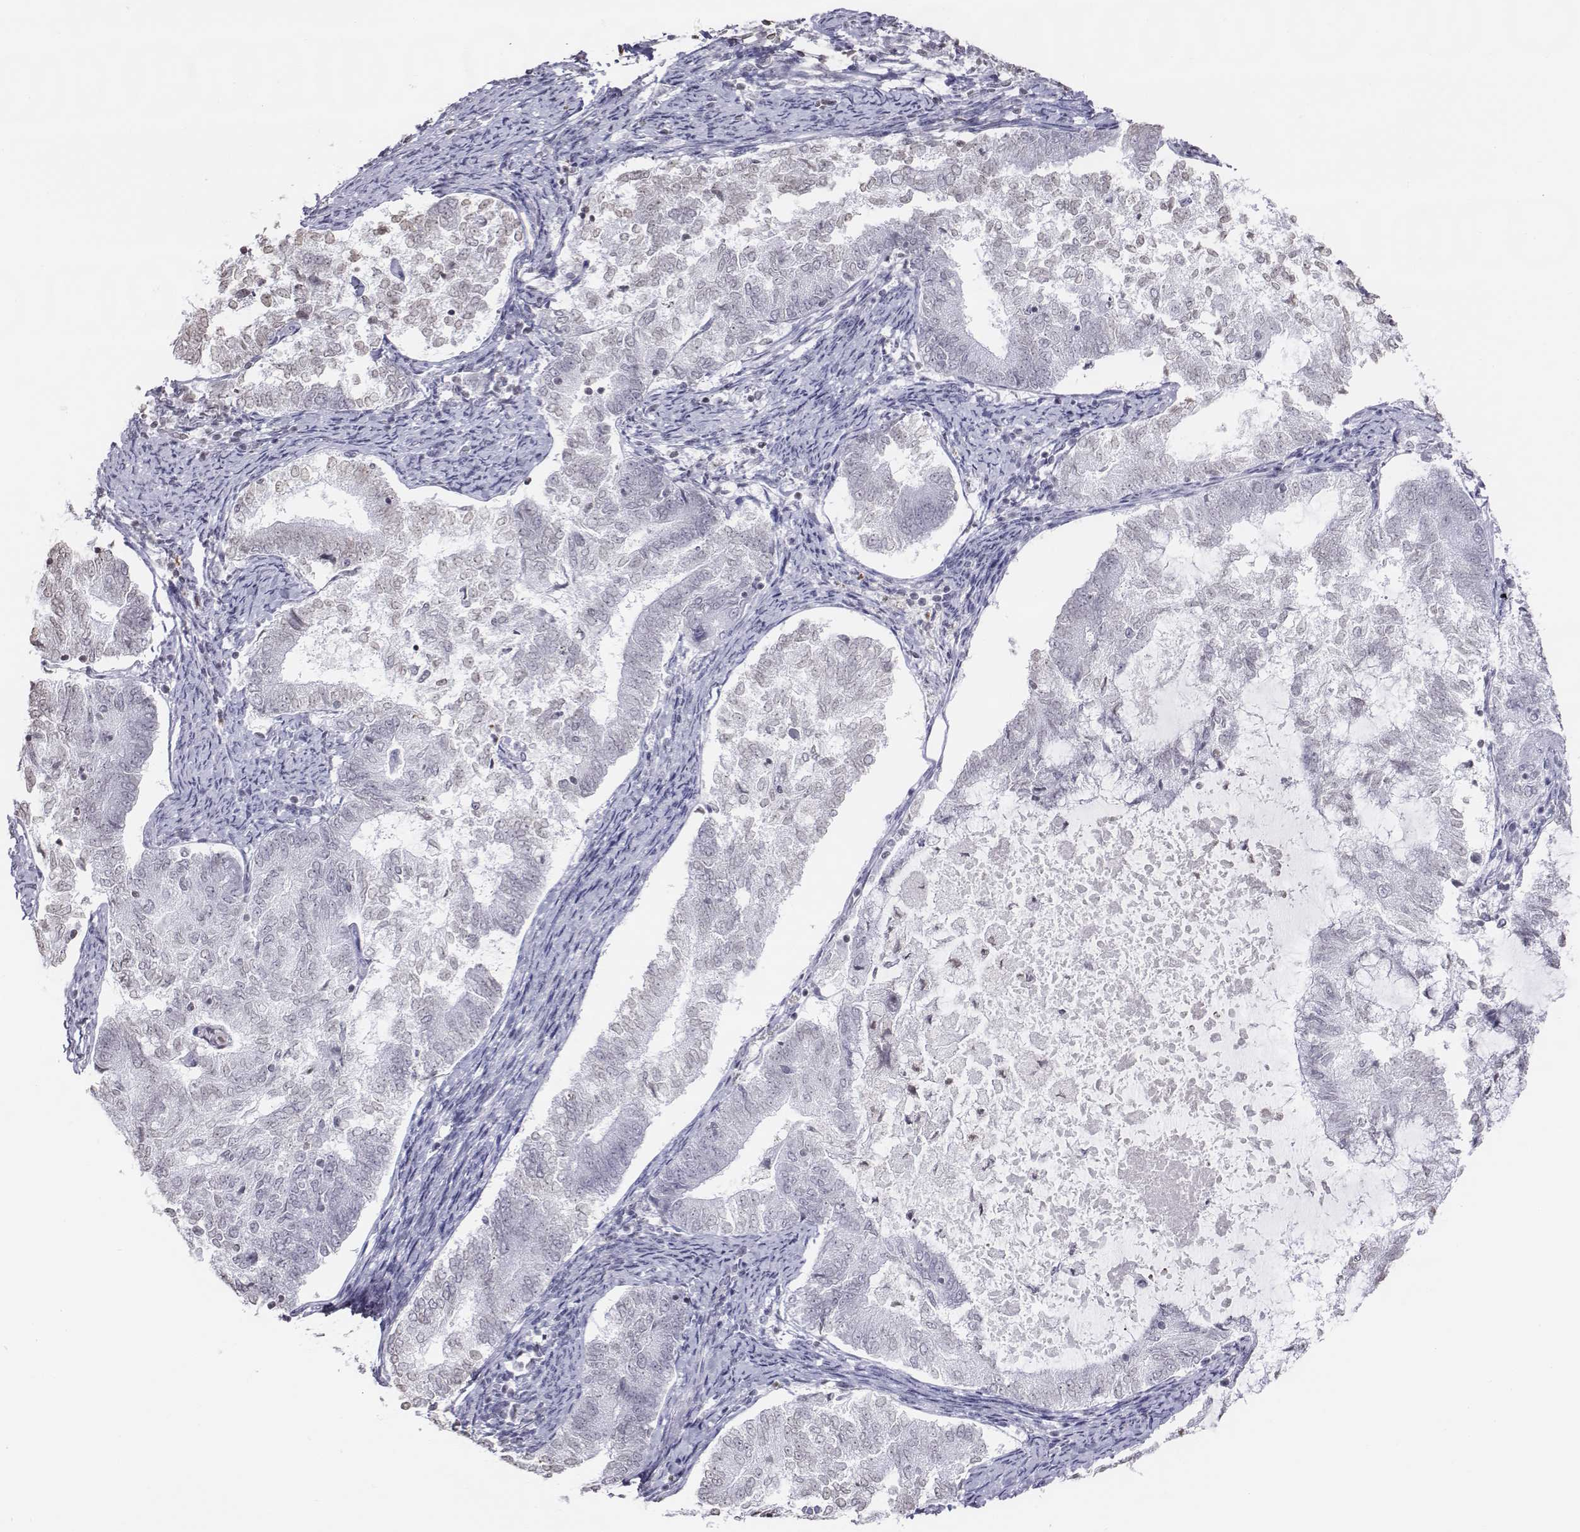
{"staining": {"intensity": "negative", "quantity": "none", "location": "none"}, "tissue": "endometrial cancer", "cell_type": "Tumor cells", "image_type": "cancer", "snomed": [{"axis": "morphology", "description": "Adenocarcinoma, NOS"}, {"axis": "topography", "description": "Endometrium"}], "caption": "IHC image of human endometrial adenocarcinoma stained for a protein (brown), which reveals no expression in tumor cells.", "gene": "BARHL1", "patient": {"sex": "female", "age": 65}}